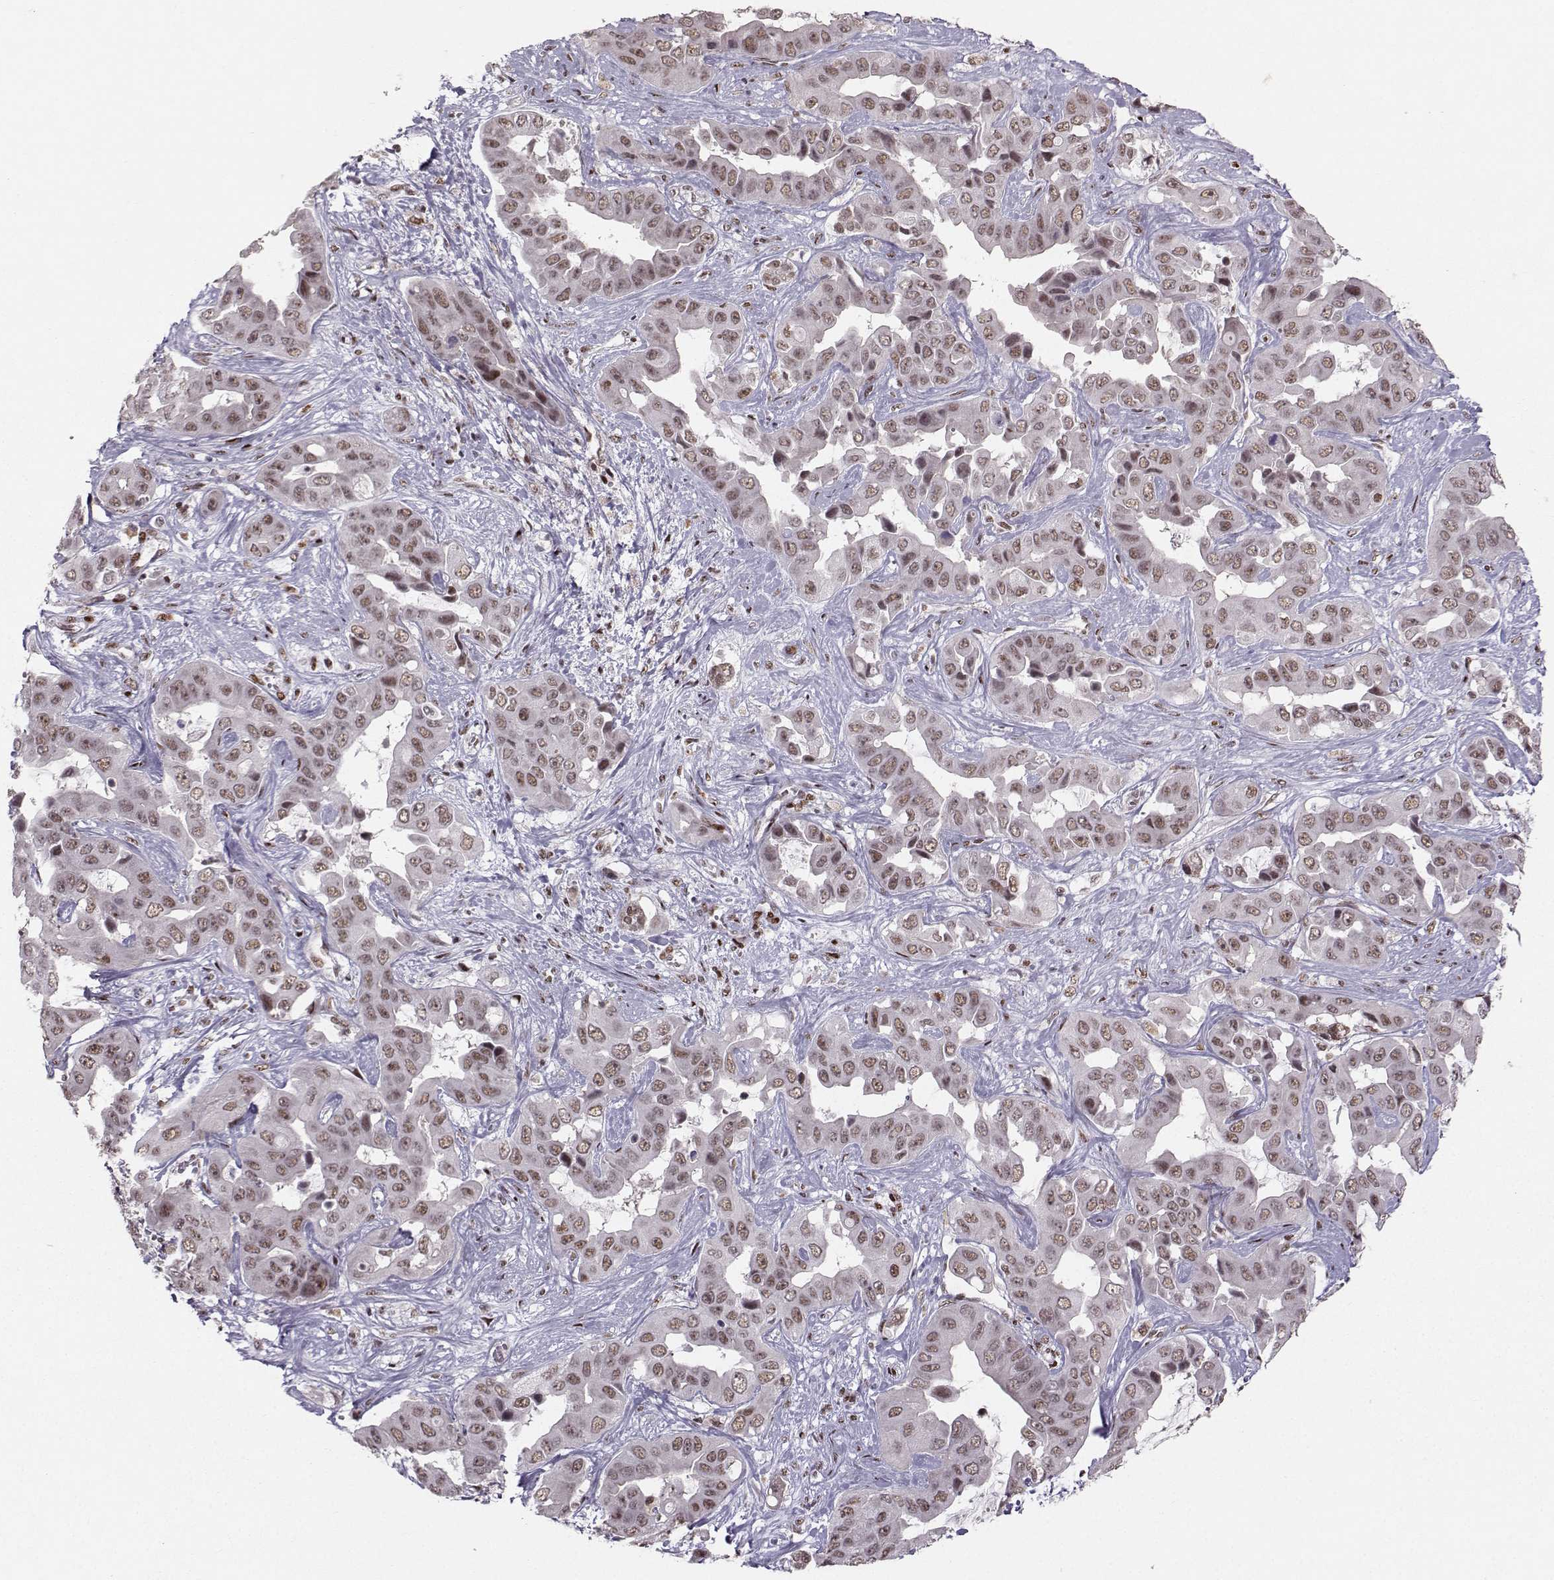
{"staining": {"intensity": "moderate", "quantity": "<25%", "location": "nuclear"}, "tissue": "liver cancer", "cell_type": "Tumor cells", "image_type": "cancer", "snomed": [{"axis": "morphology", "description": "Cholangiocarcinoma"}, {"axis": "topography", "description": "Liver"}], "caption": "This photomicrograph demonstrates immunohistochemistry (IHC) staining of cholangiocarcinoma (liver), with low moderate nuclear positivity in approximately <25% of tumor cells.", "gene": "SNAPC2", "patient": {"sex": "female", "age": 52}}